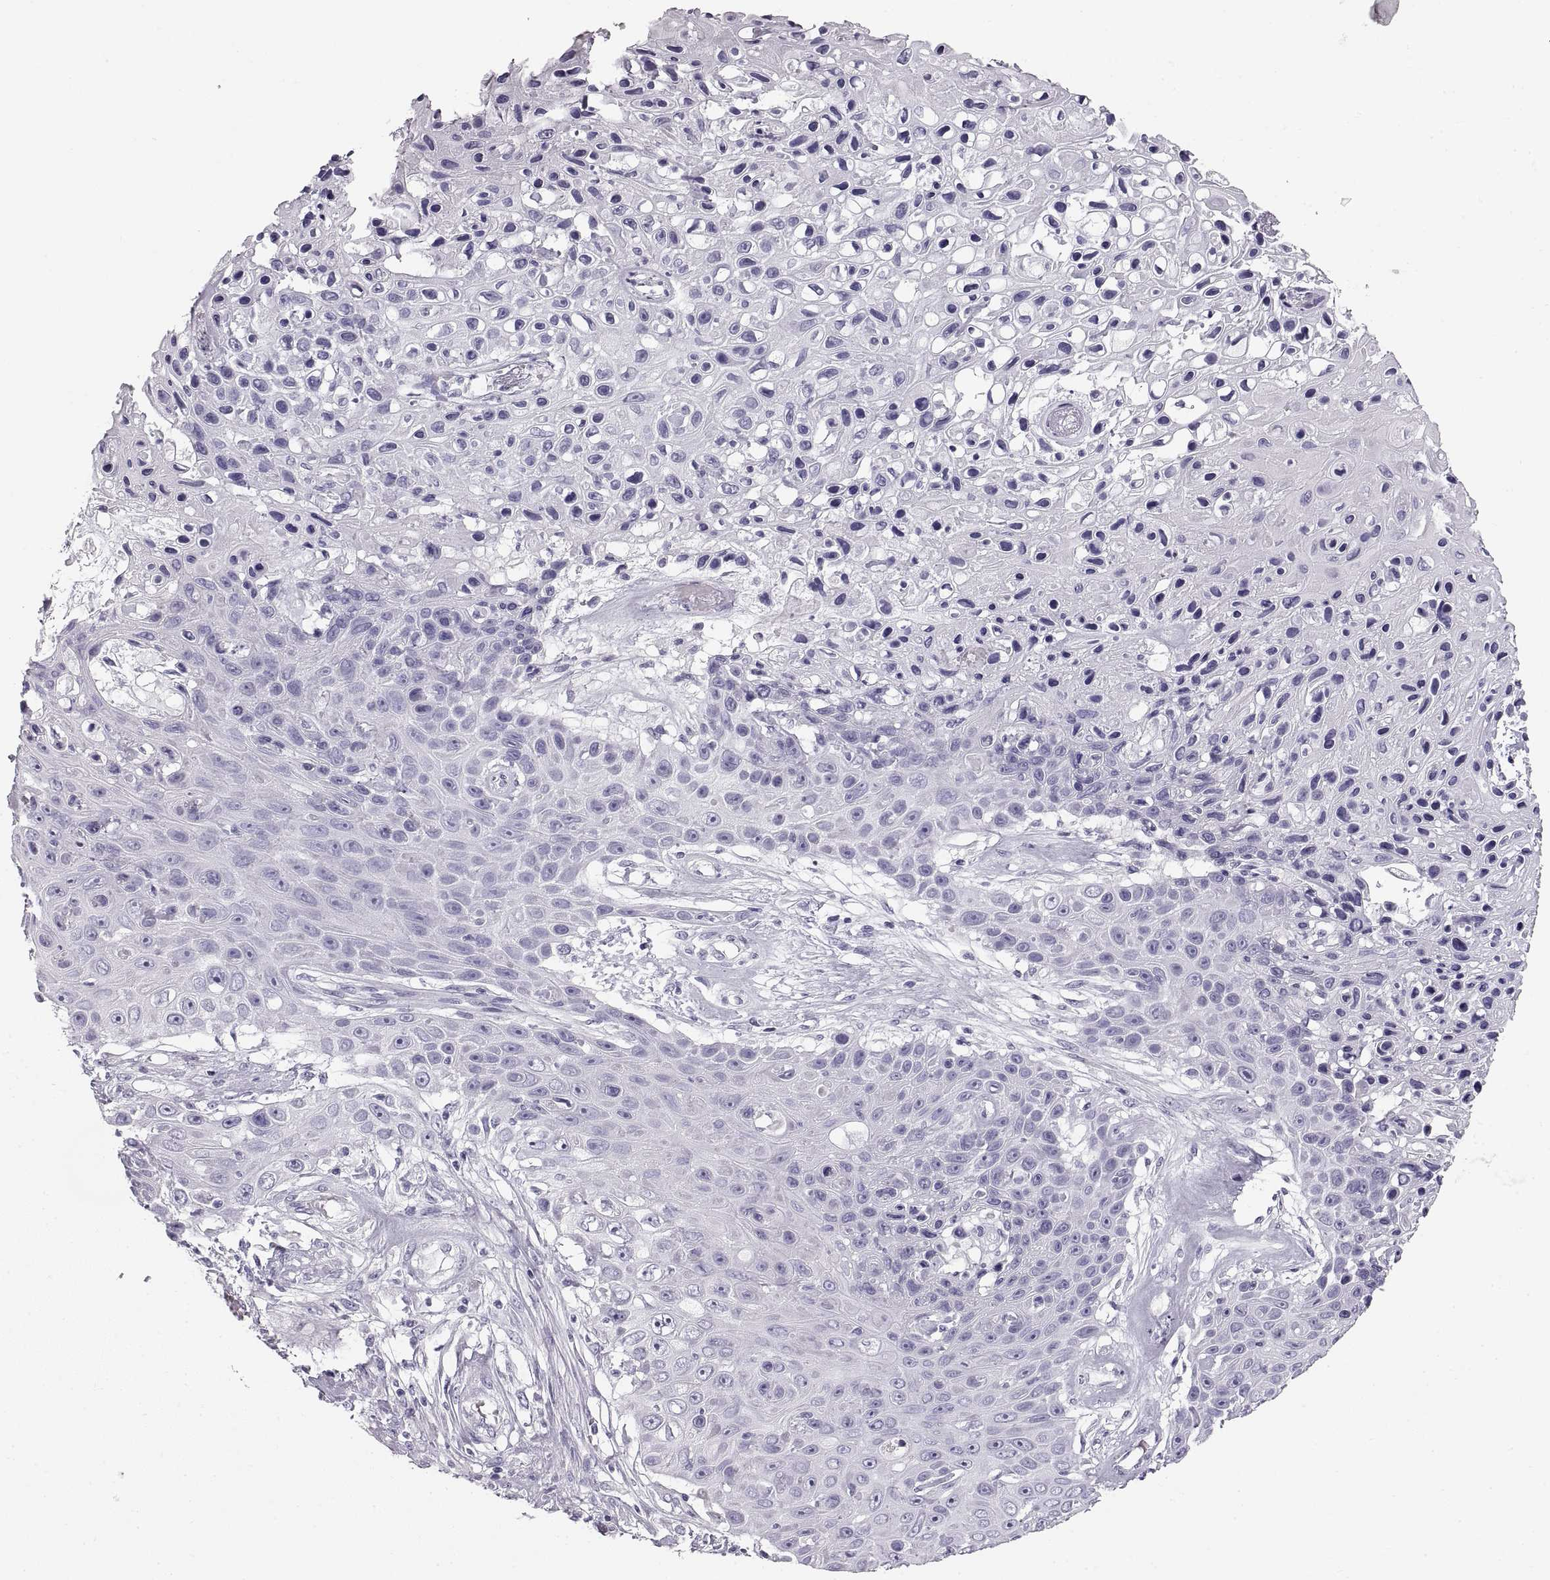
{"staining": {"intensity": "negative", "quantity": "none", "location": "none"}, "tissue": "skin cancer", "cell_type": "Tumor cells", "image_type": "cancer", "snomed": [{"axis": "morphology", "description": "Squamous cell carcinoma, NOS"}, {"axis": "topography", "description": "Skin"}], "caption": "This is a micrograph of immunohistochemistry staining of skin cancer, which shows no positivity in tumor cells.", "gene": "CRYAA", "patient": {"sex": "male", "age": 82}}